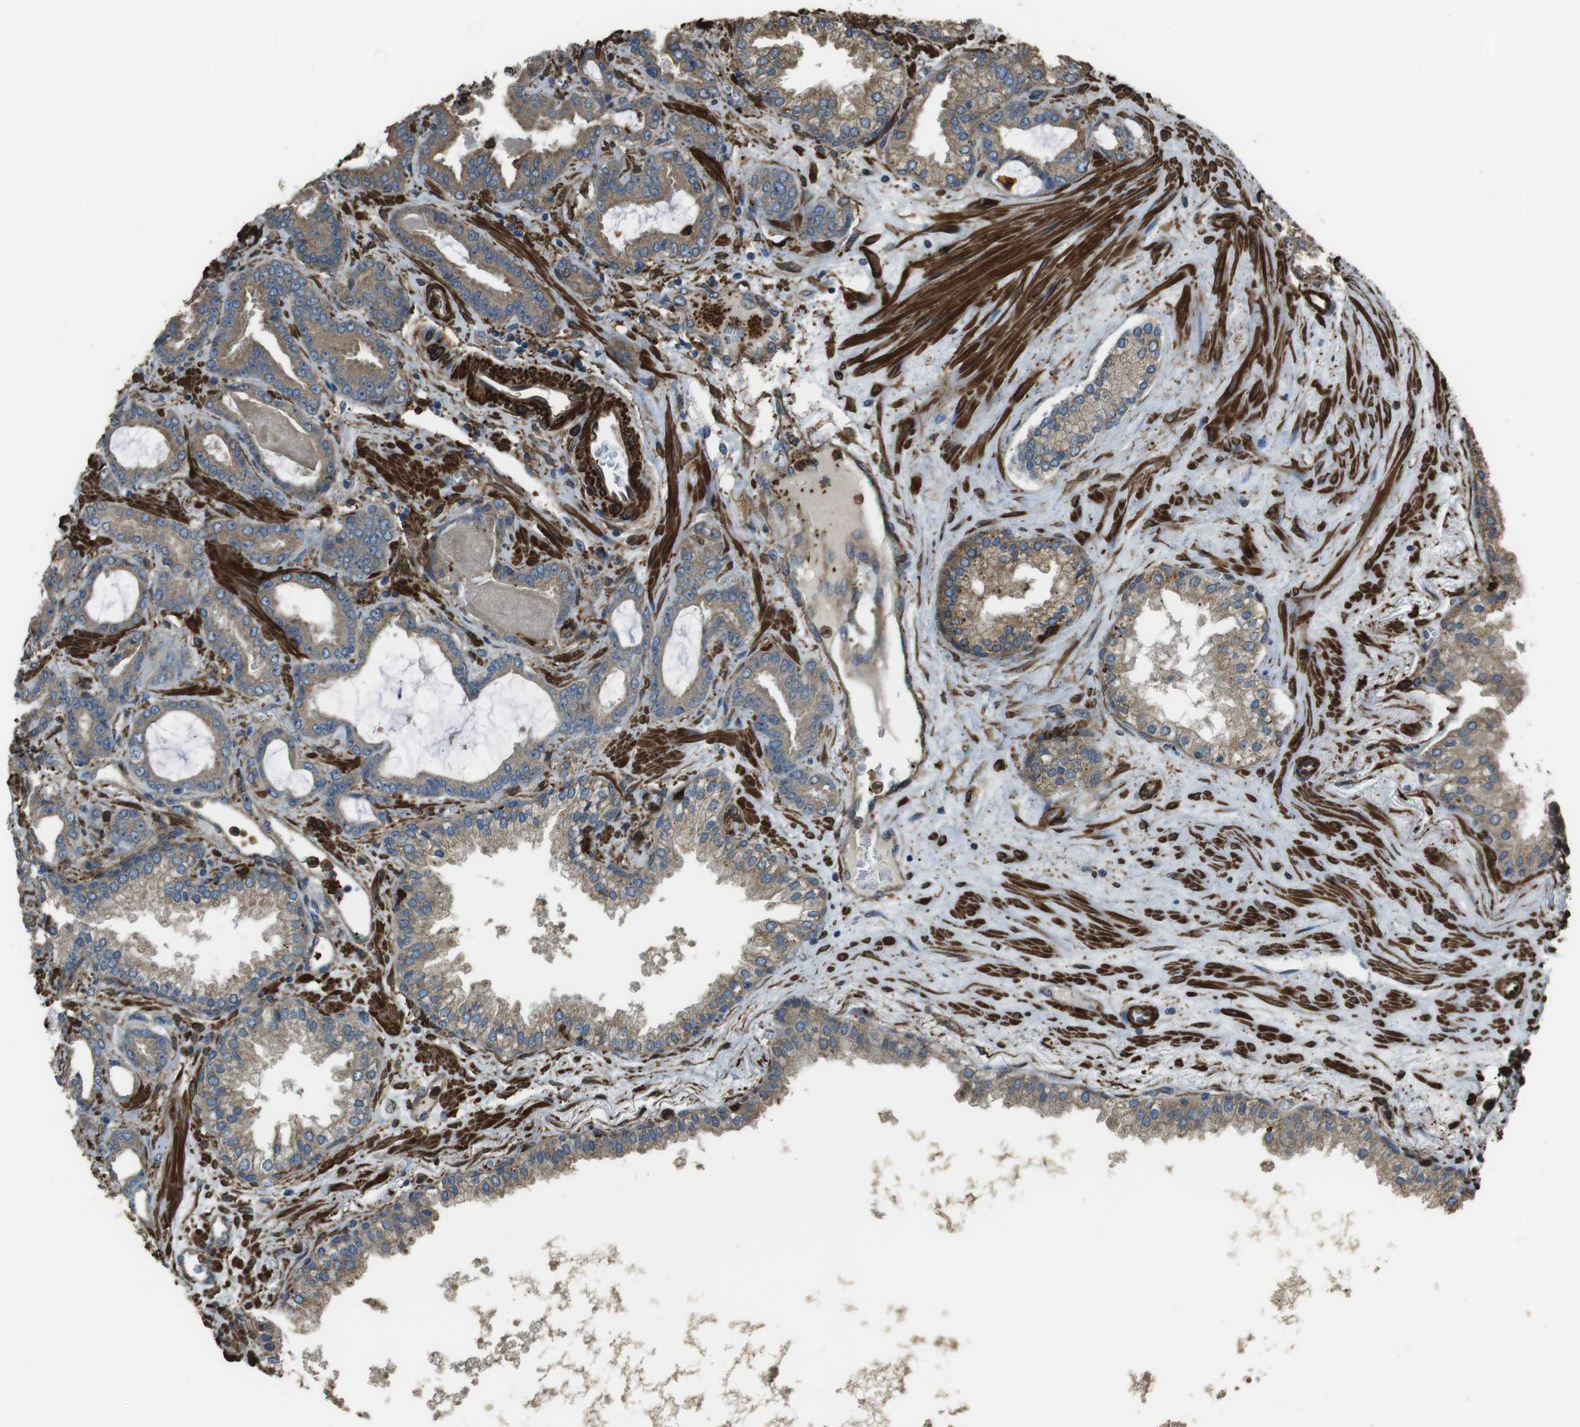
{"staining": {"intensity": "moderate", "quantity": ">75%", "location": "cytoplasmic/membranous"}, "tissue": "prostate cancer", "cell_type": "Tumor cells", "image_type": "cancer", "snomed": [{"axis": "morphology", "description": "Adenocarcinoma, Low grade"}, {"axis": "topography", "description": "Prostate"}], "caption": "Prostate cancer stained with DAB immunohistochemistry shows medium levels of moderate cytoplasmic/membranous expression in approximately >75% of tumor cells.", "gene": "SFT2D1", "patient": {"sex": "male", "age": 60}}